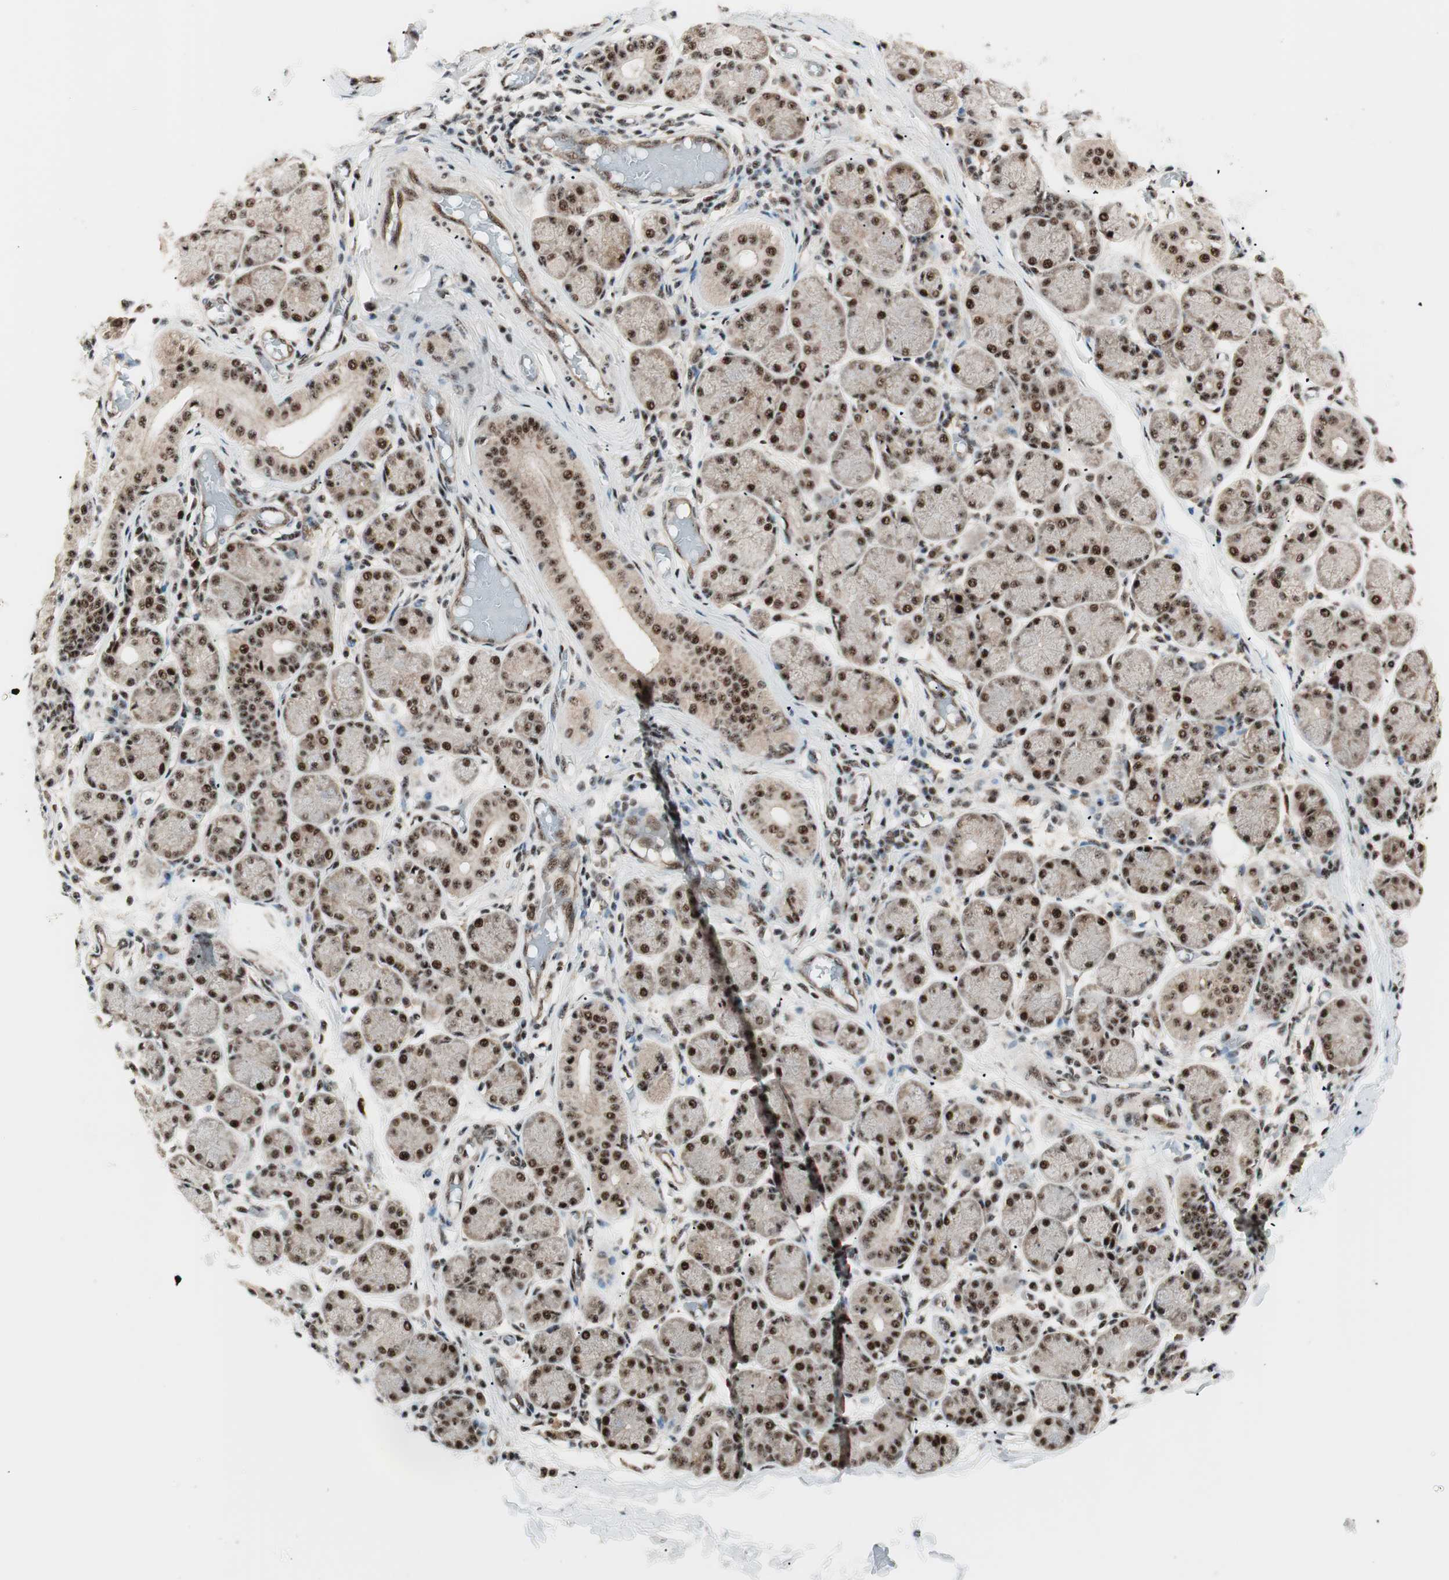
{"staining": {"intensity": "strong", "quantity": ">75%", "location": "nuclear"}, "tissue": "salivary gland", "cell_type": "Glandular cells", "image_type": "normal", "snomed": [{"axis": "morphology", "description": "Normal tissue, NOS"}, {"axis": "topography", "description": "Salivary gland"}], "caption": "IHC of unremarkable salivary gland shows high levels of strong nuclear positivity in about >75% of glandular cells.", "gene": "NR5A2", "patient": {"sex": "female", "age": 24}}